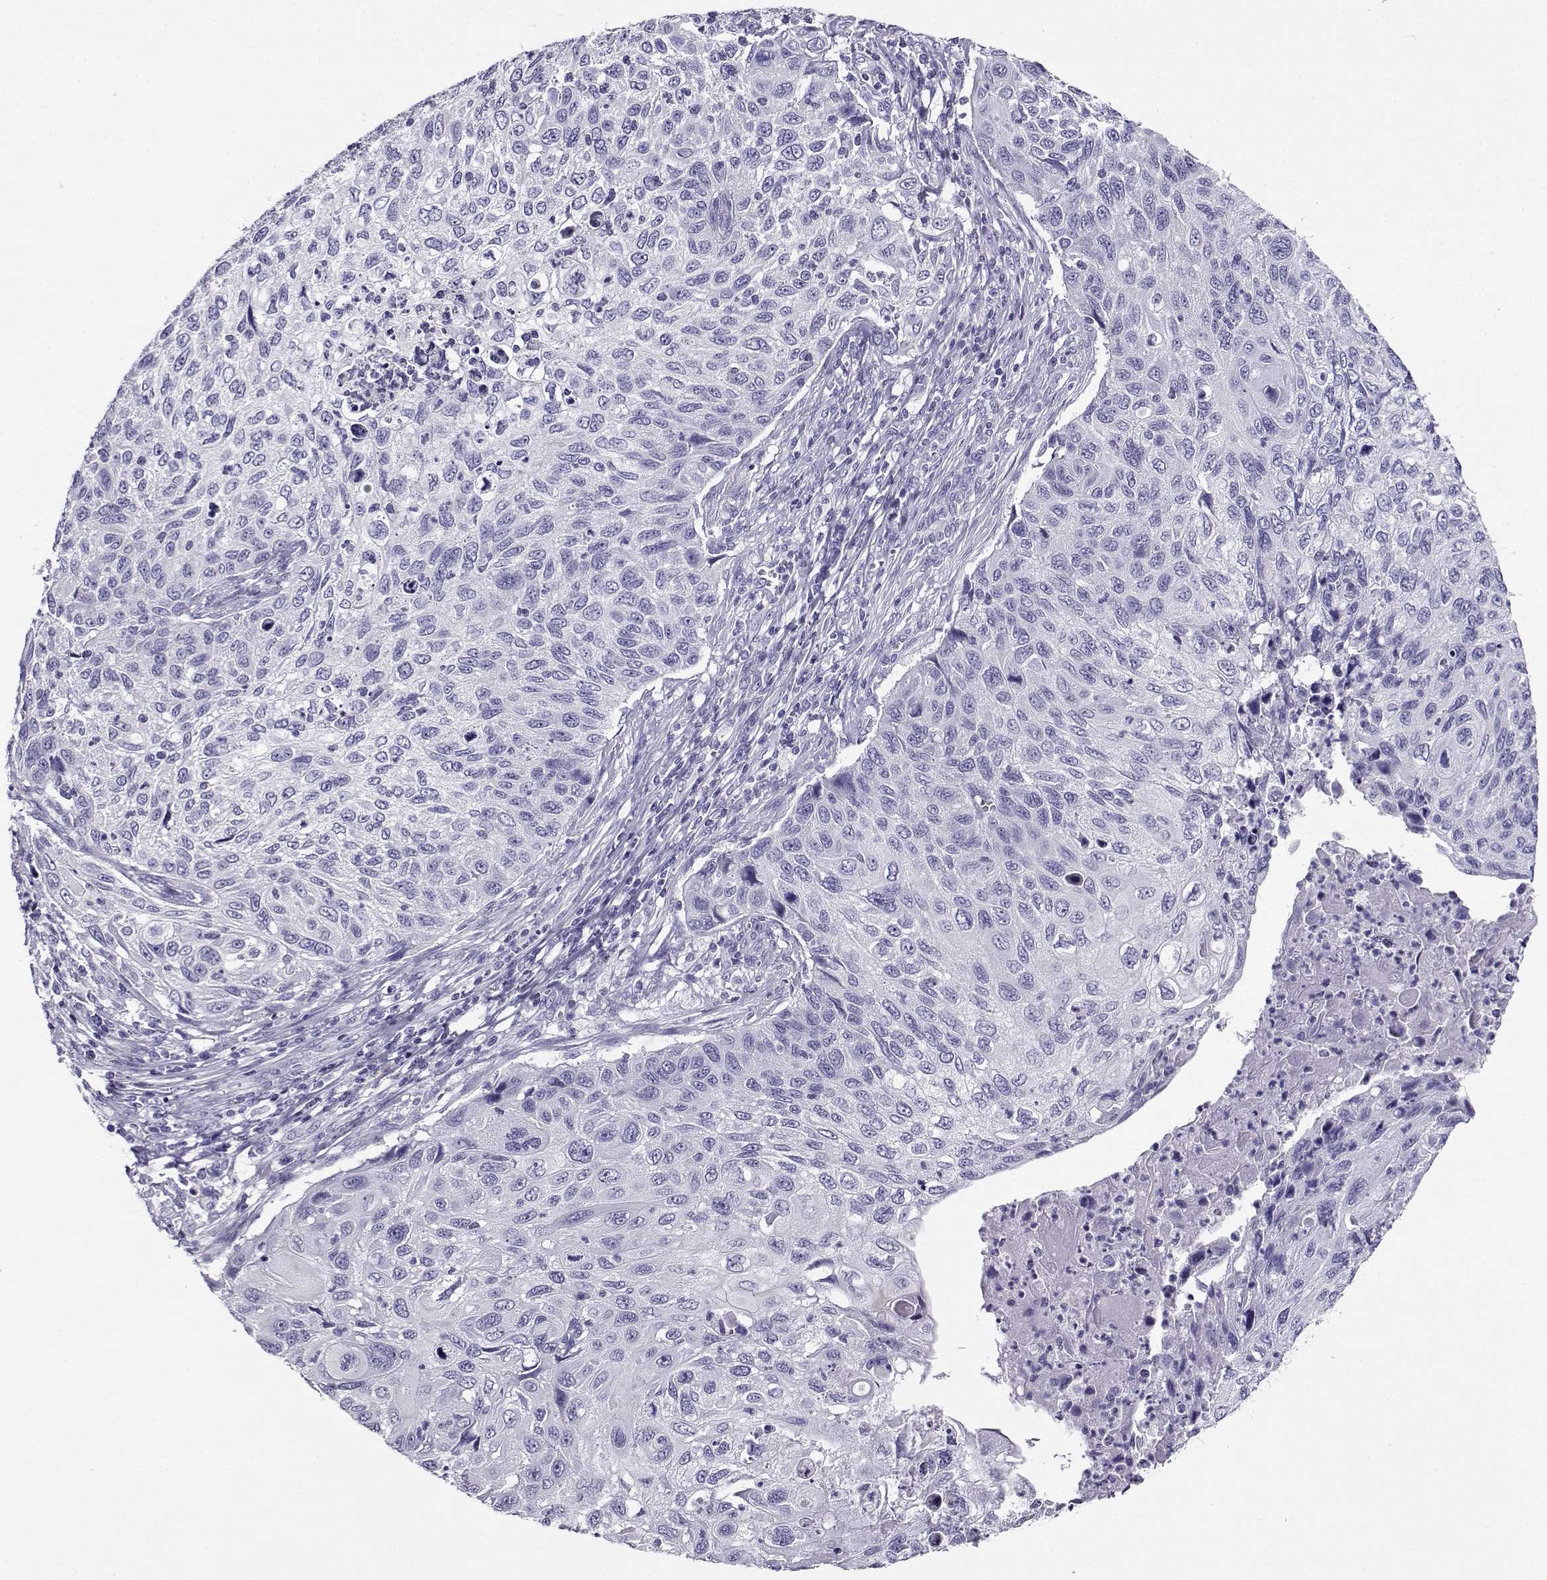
{"staining": {"intensity": "negative", "quantity": "none", "location": "none"}, "tissue": "cervical cancer", "cell_type": "Tumor cells", "image_type": "cancer", "snomed": [{"axis": "morphology", "description": "Squamous cell carcinoma, NOS"}, {"axis": "topography", "description": "Cervix"}], "caption": "This histopathology image is of squamous cell carcinoma (cervical) stained with IHC to label a protein in brown with the nuclei are counter-stained blue. There is no positivity in tumor cells. Brightfield microscopy of IHC stained with DAB (brown) and hematoxylin (blue), captured at high magnification.", "gene": "CABS1", "patient": {"sex": "female", "age": 70}}